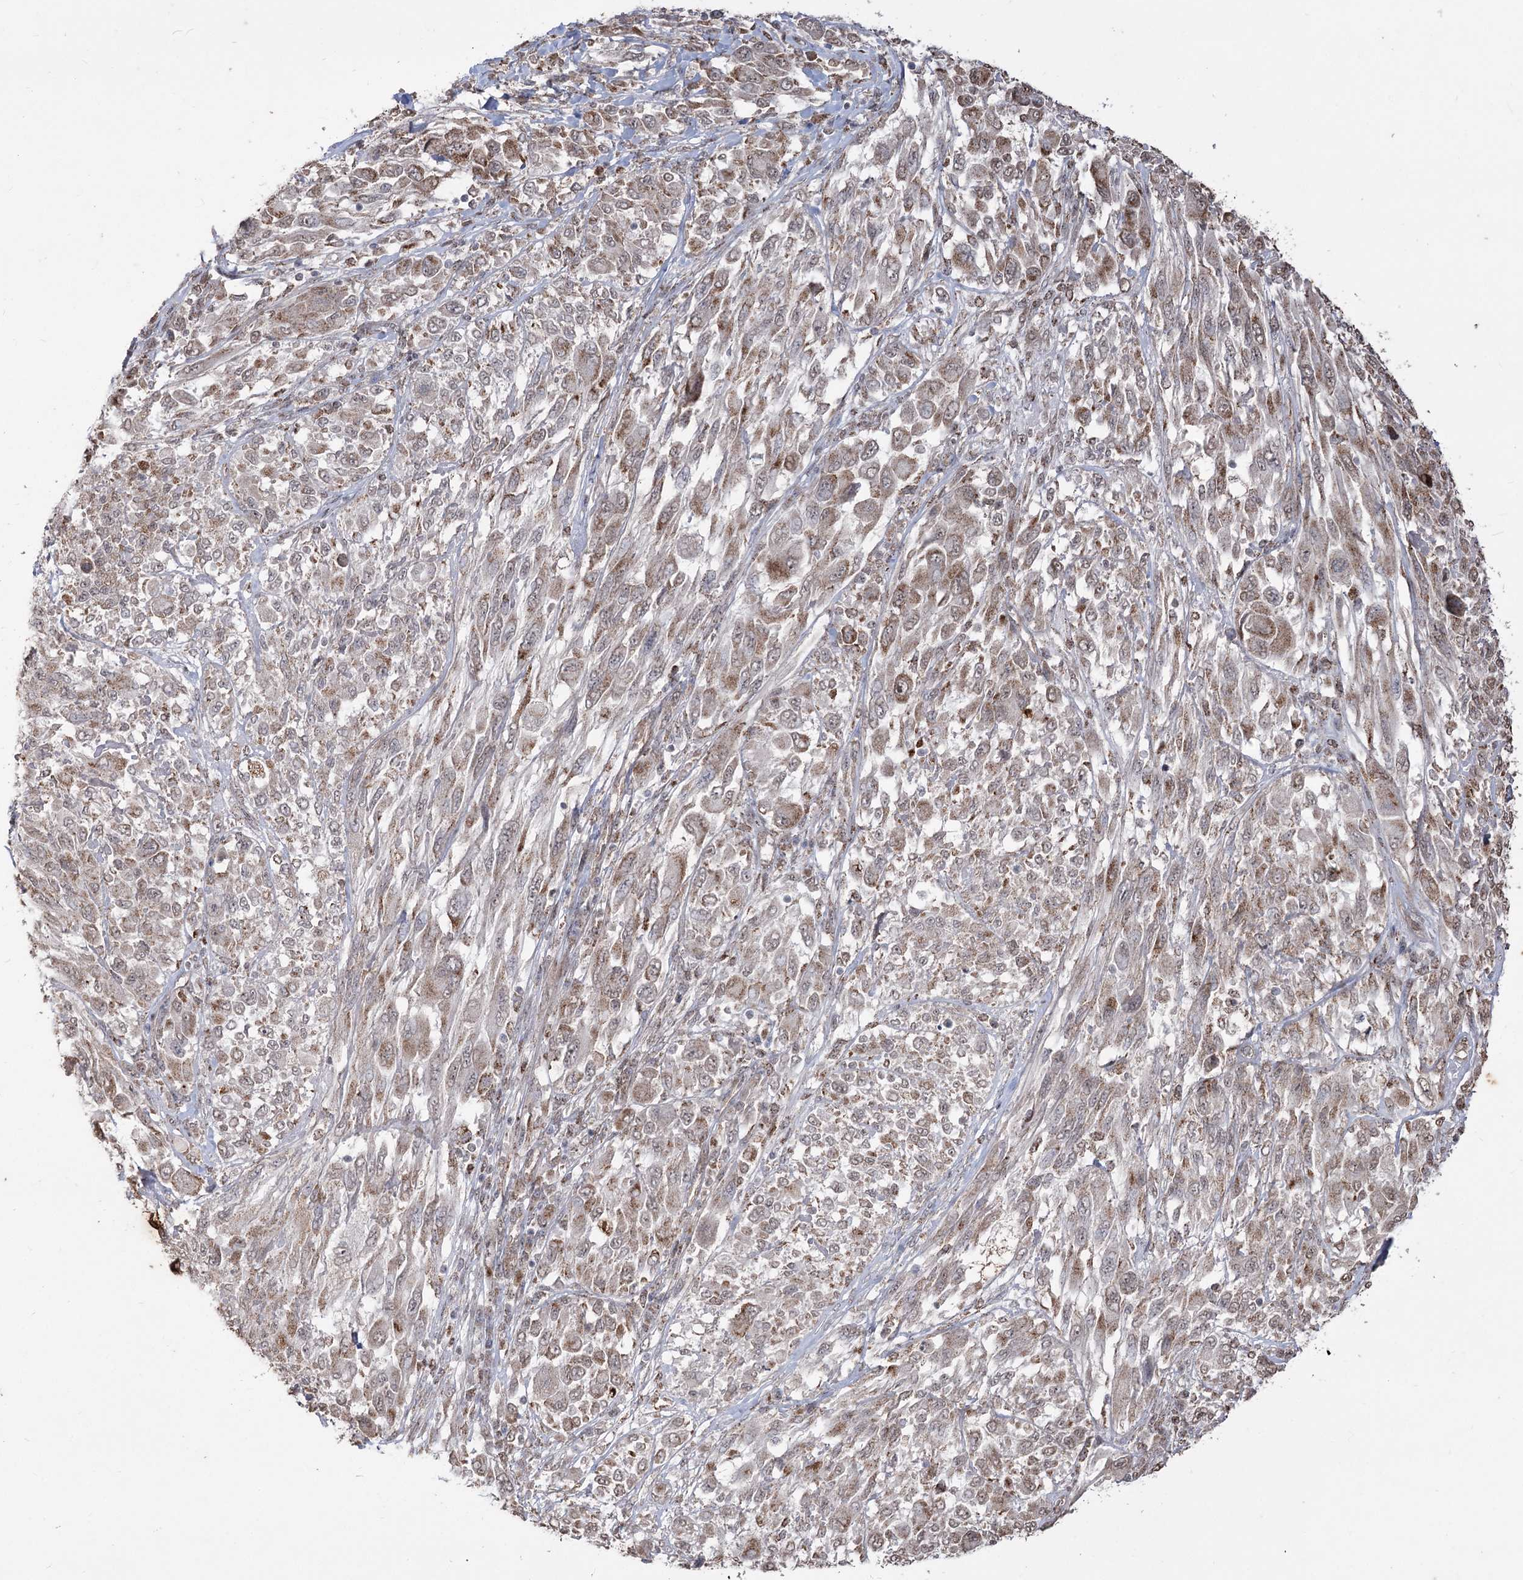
{"staining": {"intensity": "moderate", "quantity": ">75%", "location": "cytoplasmic/membranous"}, "tissue": "melanoma", "cell_type": "Tumor cells", "image_type": "cancer", "snomed": [{"axis": "morphology", "description": "Malignant melanoma, NOS"}, {"axis": "topography", "description": "Skin"}], "caption": "Immunohistochemistry of melanoma demonstrates medium levels of moderate cytoplasmic/membranous positivity in about >75% of tumor cells. (Stains: DAB in brown, nuclei in blue, Microscopy: brightfield microscopy at high magnification).", "gene": "ZSCAN23", "patient": {"sex": "female", "age": 91}}